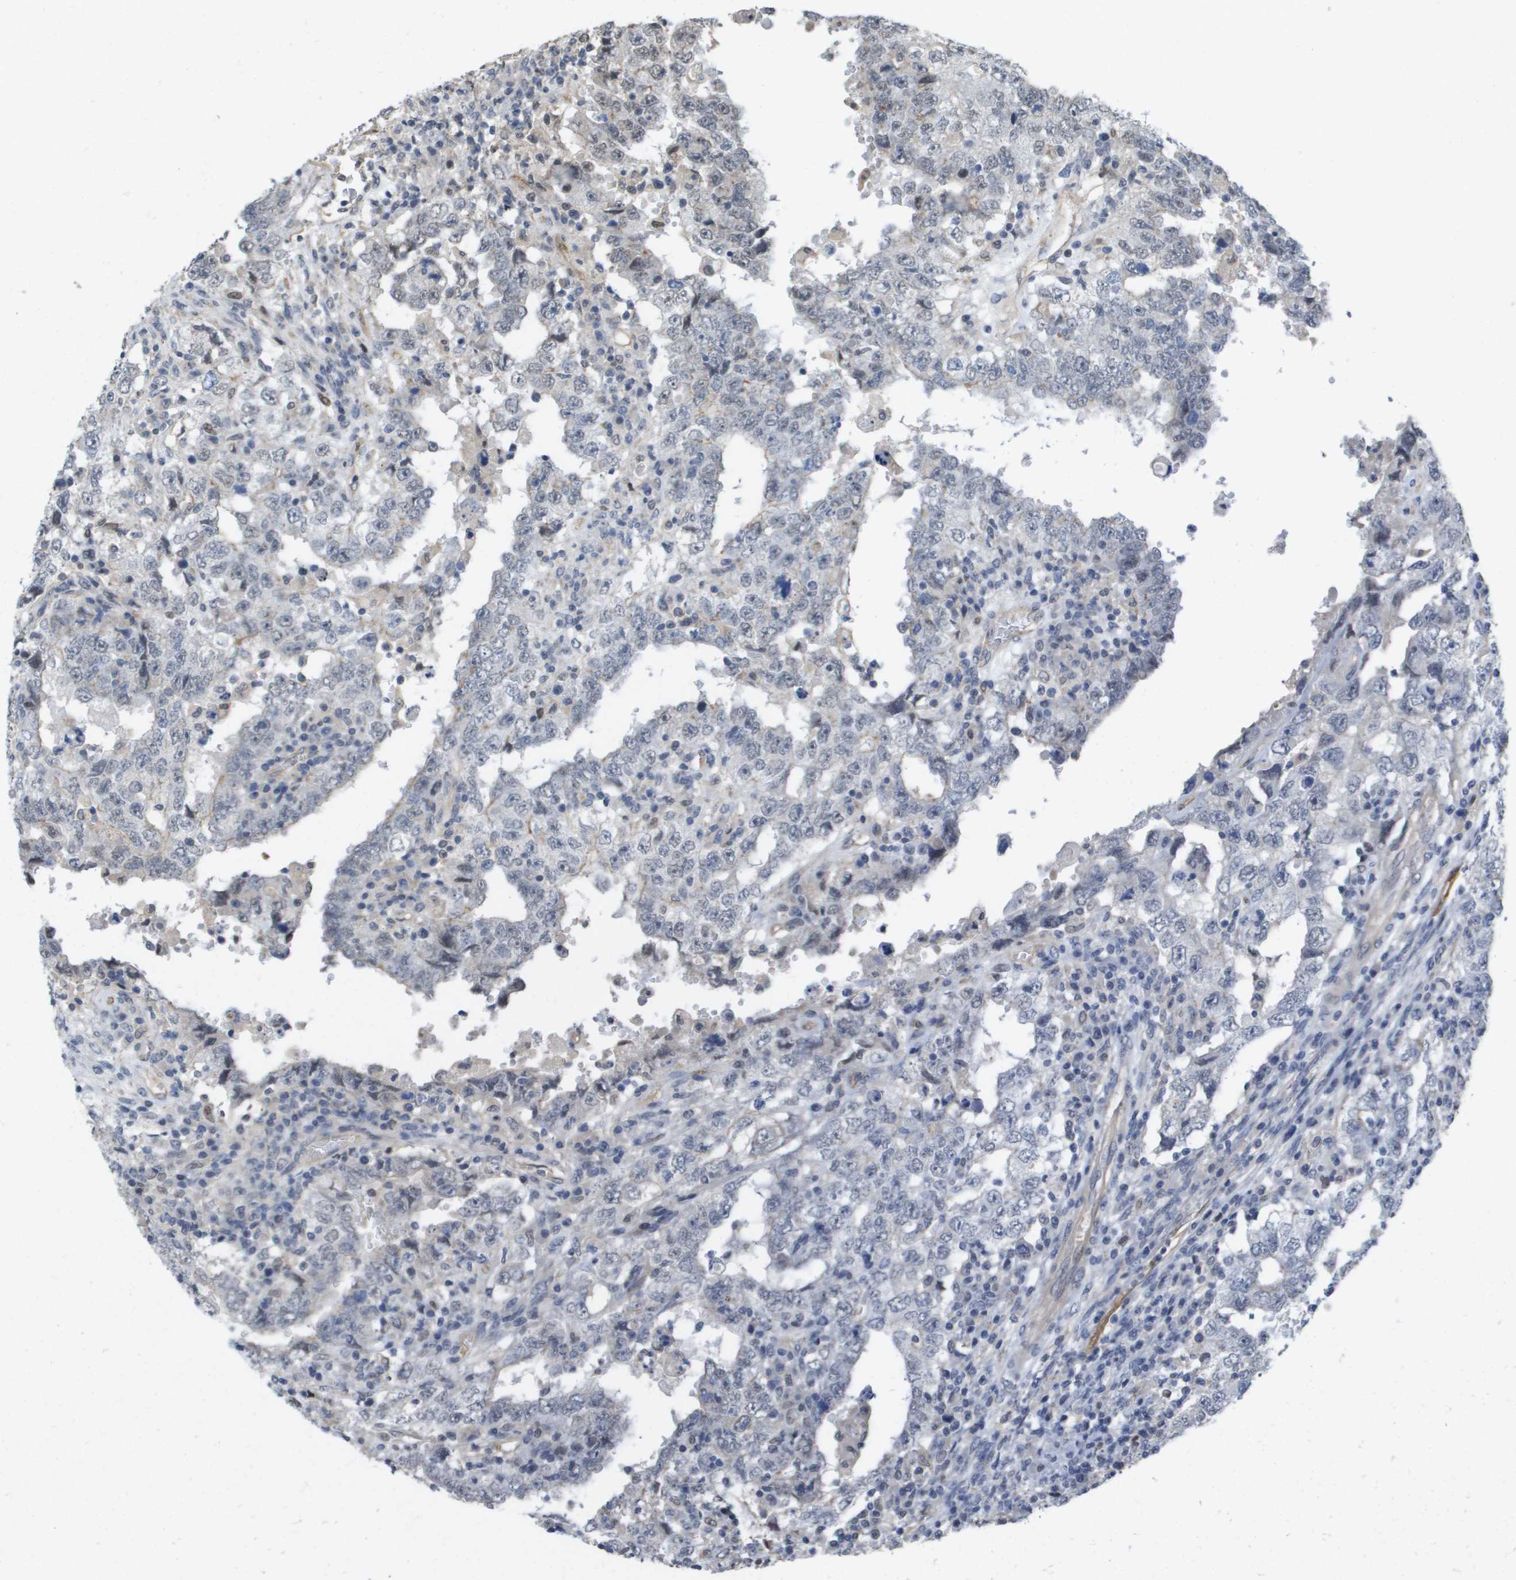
{"staining": {"intensity": "negative", "quantity": "none", "location": "none"}, "tissue": "testis cancer", "cell_type": "Tumor cells", "image_type": "cancer", "snomed": [{"axis": "morphology", "description": "Carcinoma, Embryonal, NOS"}, {"axis": "topography", "description": "Testis"}], "caption": "IHC histopathology image of human testis cancer stained for a protein (brown), which demonstrates no staining in tumor cells.", "gene": "RNF112", "patient": {"sex": "male", "age": 26}}